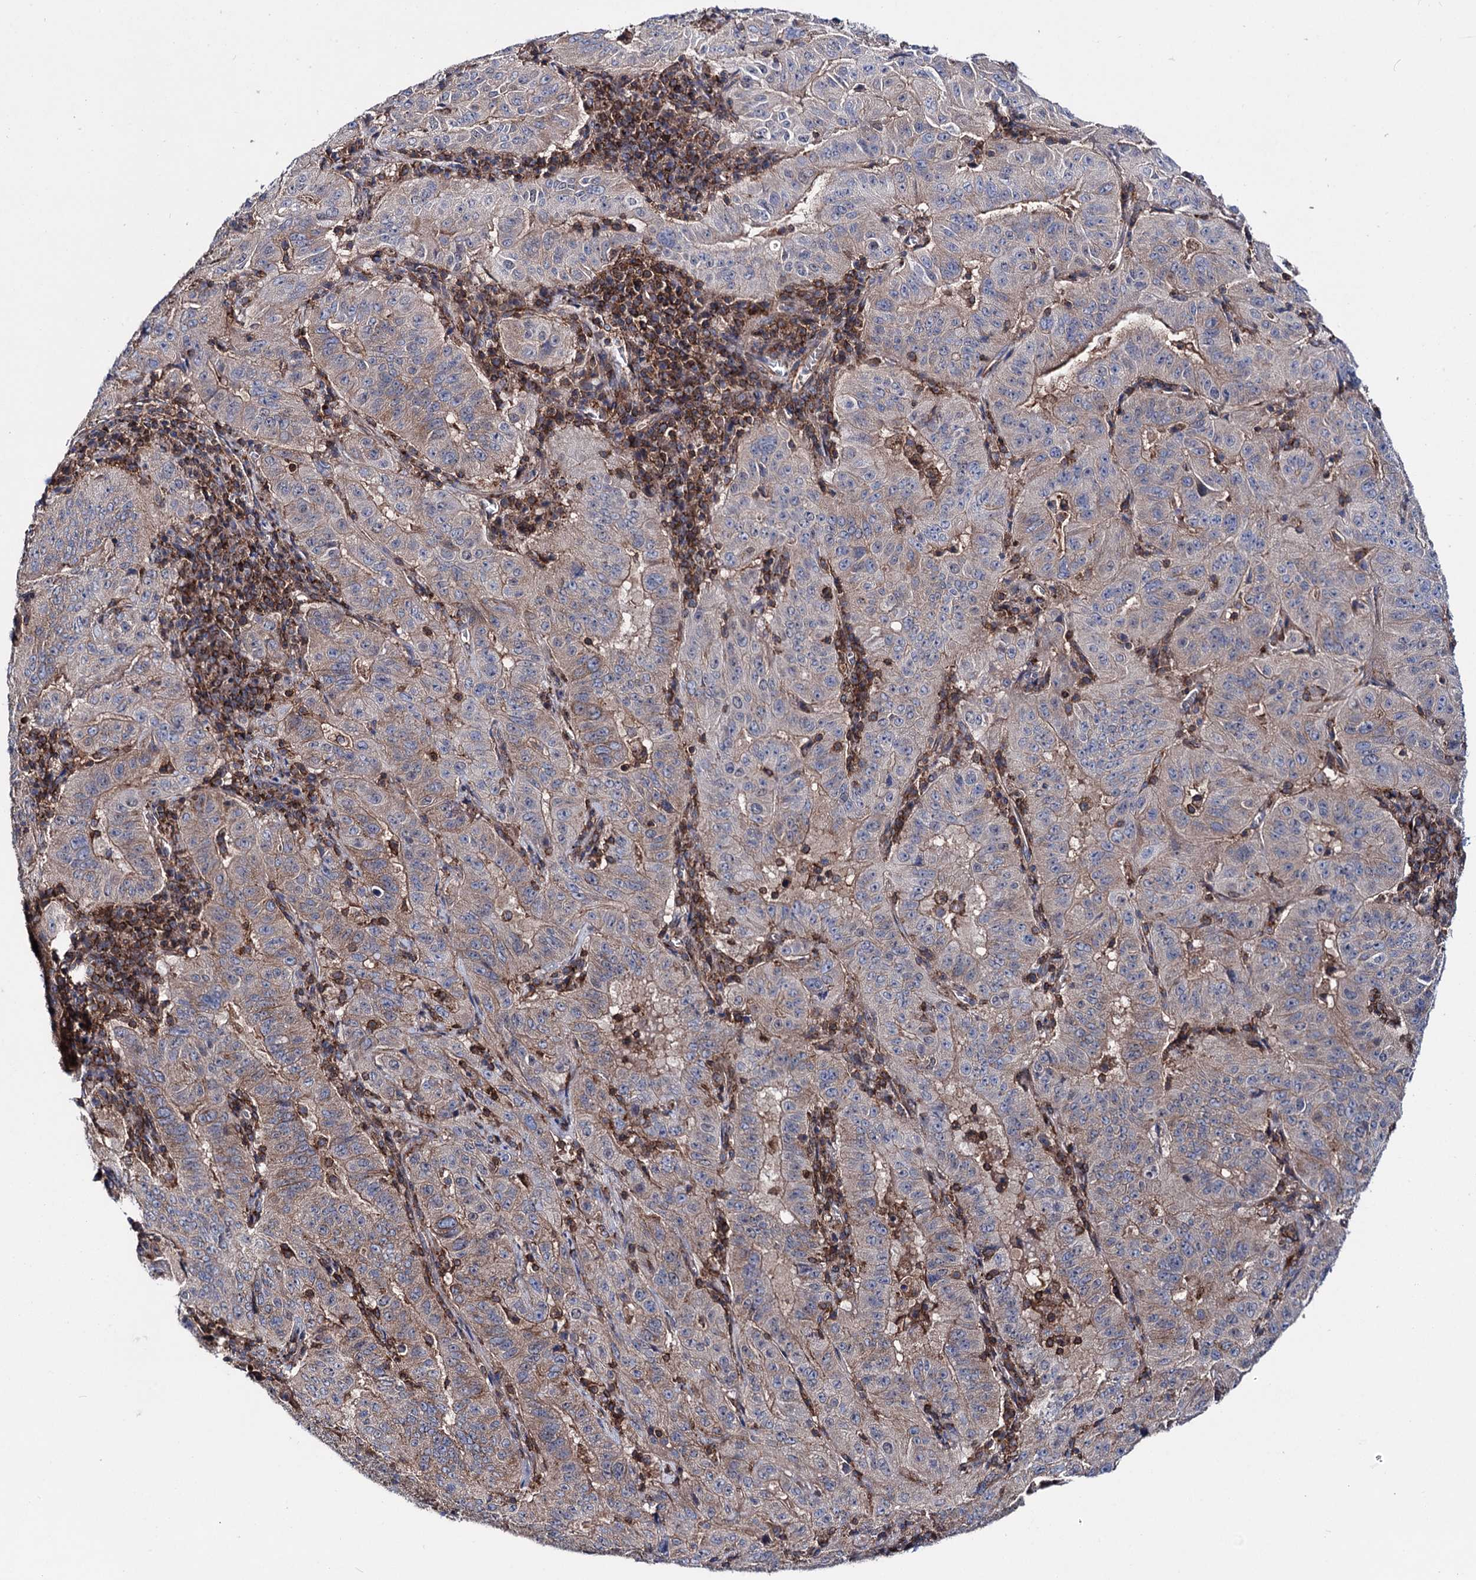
{"staining": {"intensity": "weak", "quantity": "<25%", "location": "cytoplasmic/membranous"}, "tissue": "pancreatic cancer", "cell_type": "Tumor cells", "image_type": "cancer", "snomed": [{"axis": "morphology", "description": "Adenocarcinoma, NOS"}, {"axis": "topography", "description": "Pancreas"}], "caption": "Tumor cells show no significant protein positivity in pancreatic adenocarcinoma.", "gene": "DEF6", "patient": {"sex": "male", "age": 63}}